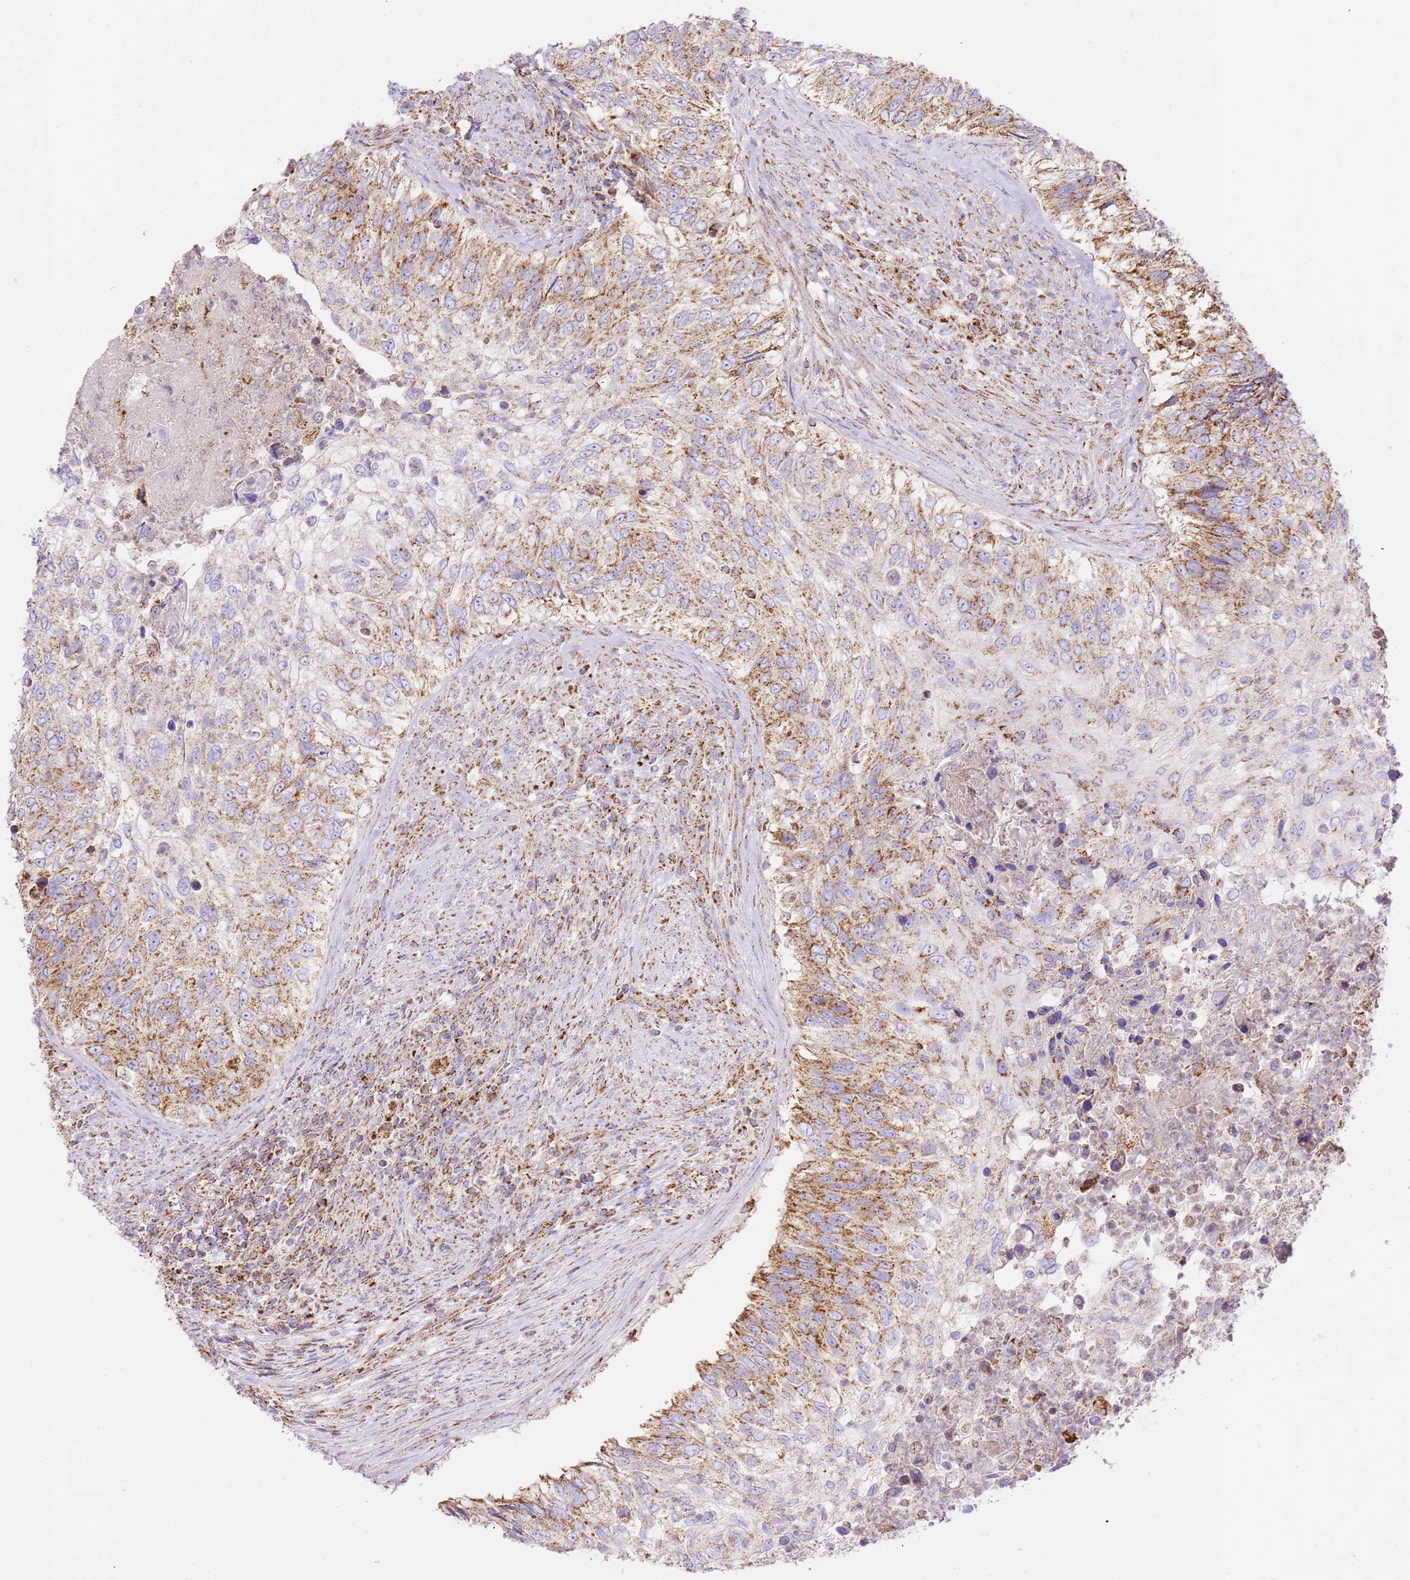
{"staining": {"intensity": "strong", "quantity": "25%-75%", "location": "cytoplasmic/membranous"}, "tissue": "urothelial cancer", "cell_type": "Tumor cells", "image_type": "cancer", "snomed": [{"axis": "morphology", "description": "Urothelial carcinoma, High grade"}, {"axis": "topography", "description": "Urinary bladder"}], "caption": "A high-resolution histopathology image shows IHC staining of high-grade urothelial carcinoma, which displays strong cytoplasmic/membranous expression in about 25%-75% of tumor cells.", "gene": "ZBTB39", "patient": {"sex": "female", "age": 60}}